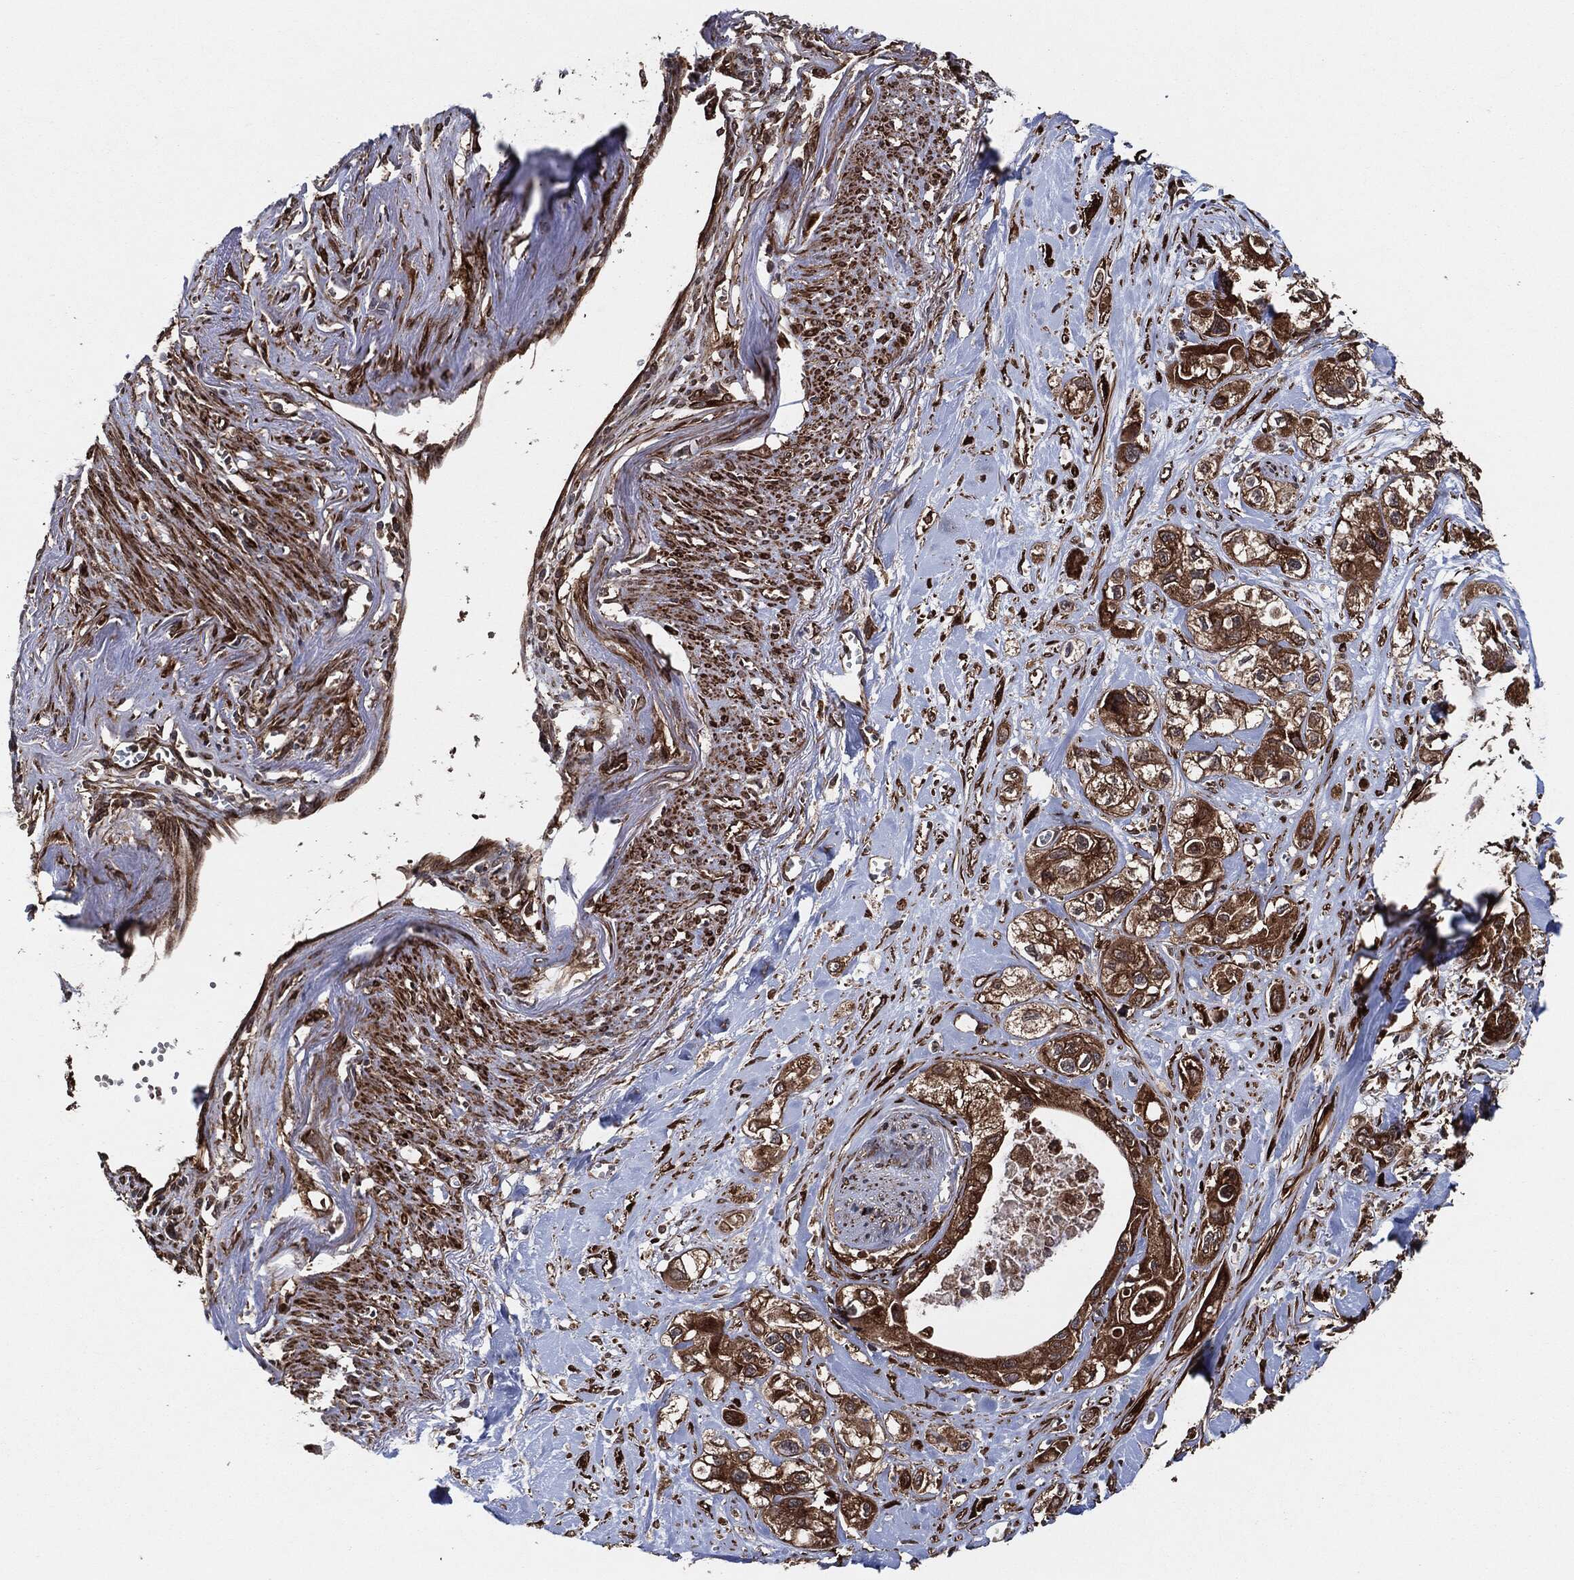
{"staining": {"intensity": "strong", "quantity": ">75%", "location": "cytoplasmic/membranous"}, "tissue": "pancreatic cancer", "cell_type": "Tumor cells", "image_type": "cancer", "snomed": [{"axis": "morphology", "description": "Adenocarcinoma, NOS"}, {"axis": "topography", "description": "Pancreas"}], "caption": "Immunohistochemical staining of human adenocarcinoma (pancreatic) displays strong cytoplasmic/membranous protein staining in about >75% of tumor cells.", "gene": "BCAR1", "patient": {"sex": "male", "age": 72}}